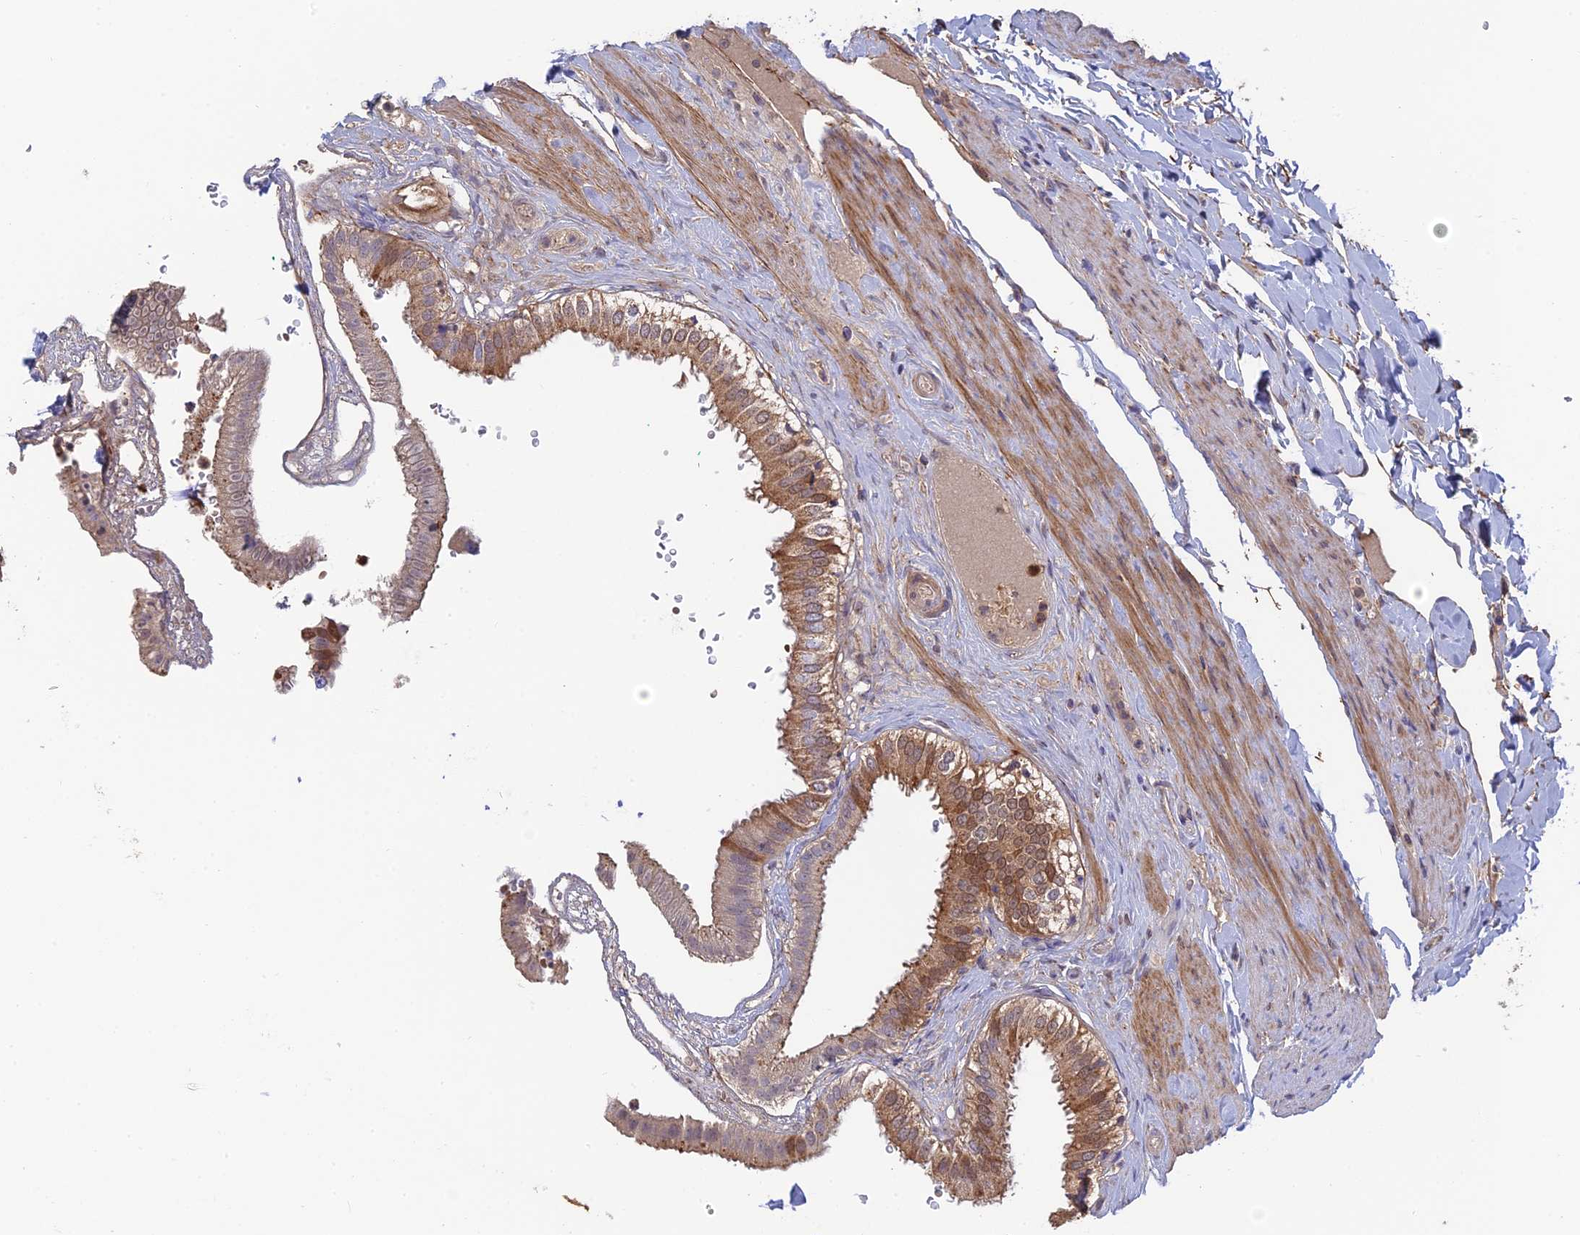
{"staining": {"intensity": "strong", "quantity": ">75%", "location": "cytoplasmic/membranous,nuclear"}, "tissue": "gallbladder", "cell_type": "Glandular cells", "image_type": "normal", "snomed": [{"axis": "morphology", "description": "Normal tissue, NOS"}, {"axis": "topography", "description": "Gallbladder"}], "caption": "Approximately >75% of glandular cells in normal gallbladder demonstrate strong cytoplasmic/membranous,nuclear protein expression as visualized by brown immunohistochemical staining.", "gene": "RPIA", "patient": {"sex": "female", "age": 61}}